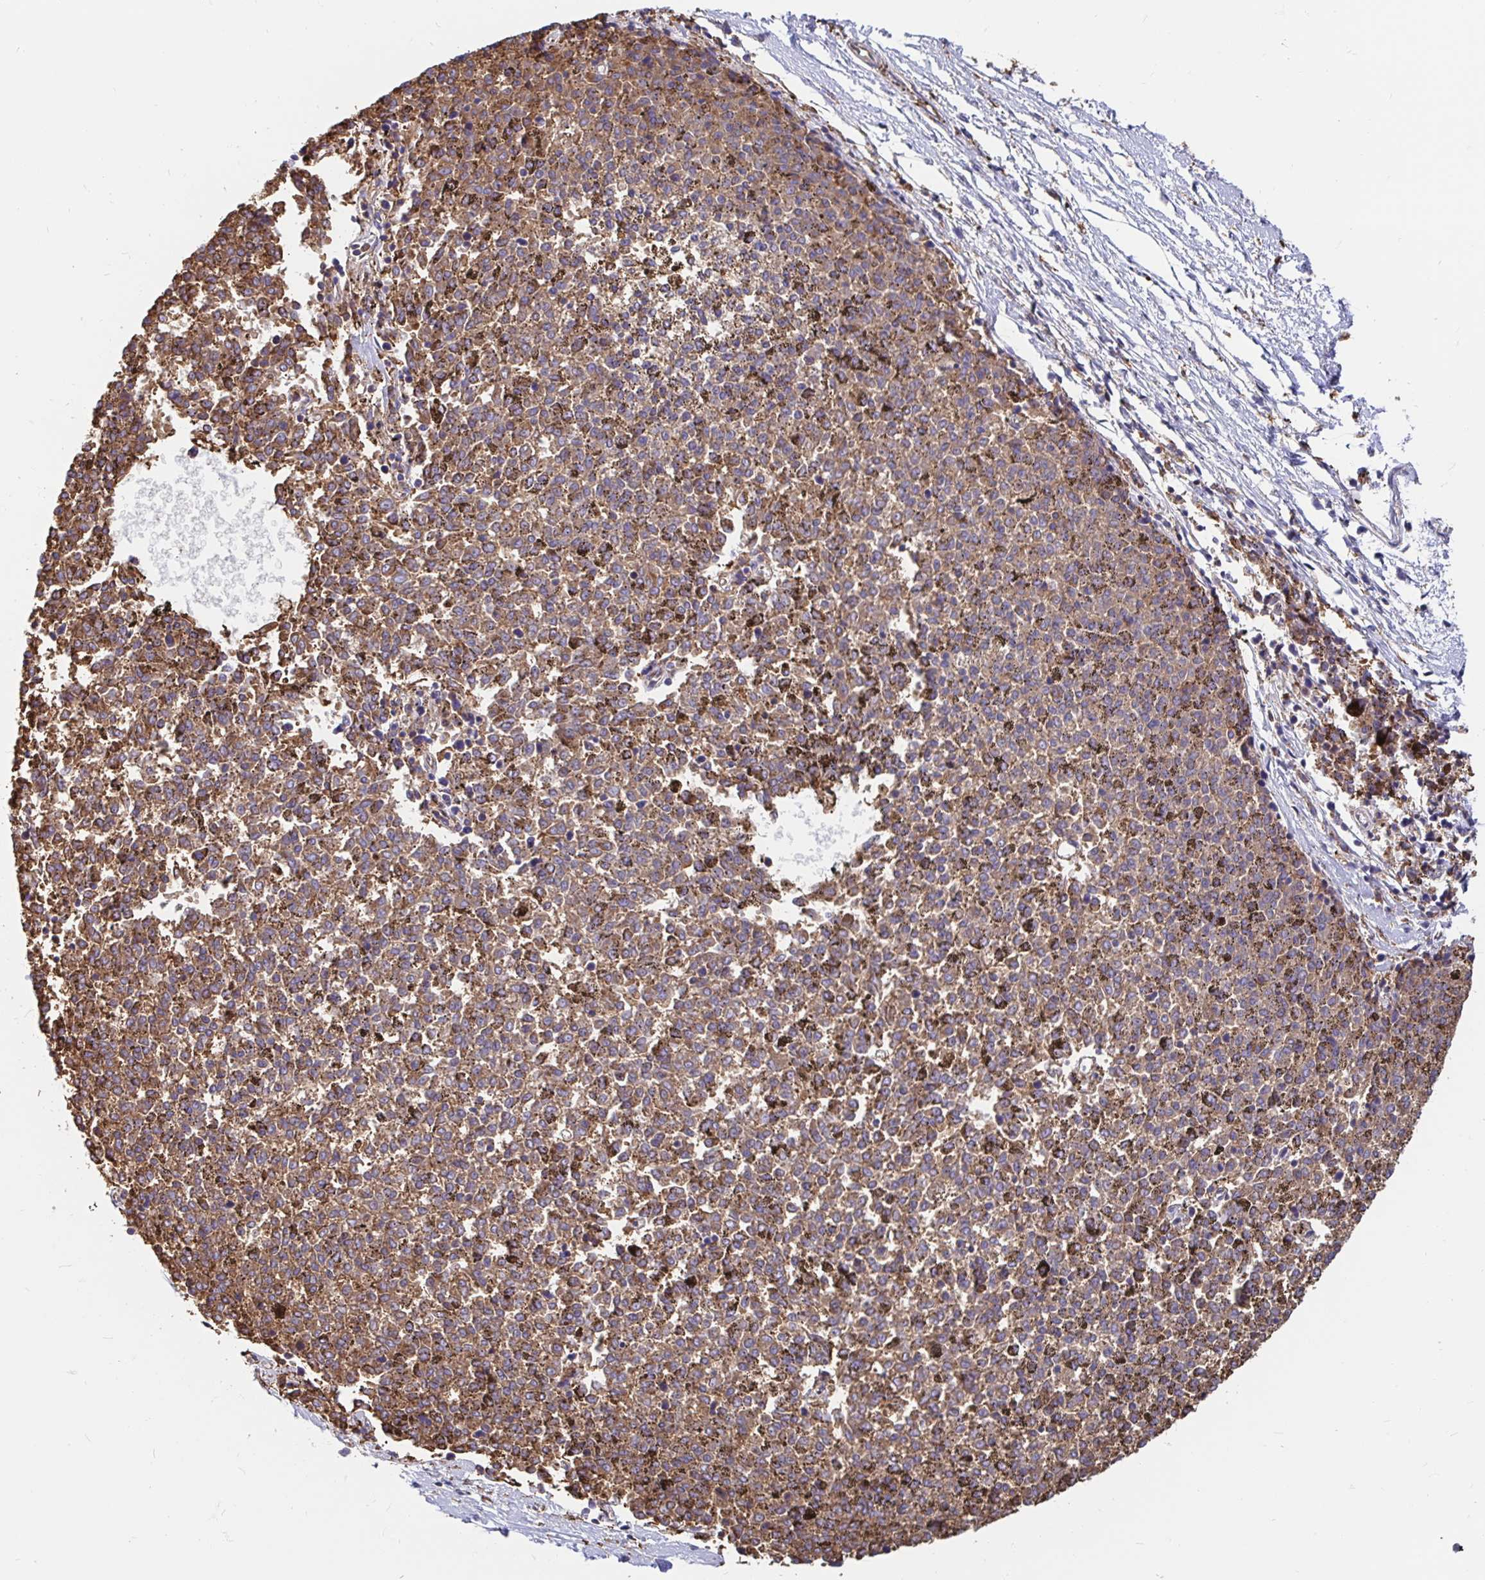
{"staining": {"intensity": "moderate", "quantity": ">75%", "location": "cytoplasmic/membranous"}, "tissue": "melanoma", "cell_type": "Tumor cells", "image_type": "cancer", "snomed": [{"axis": "morphology", "description": "Malignant melanoma, NOS"}, {"axis": "topography", "description": "Skin"}], "caption": "This image displays immunohistochemistry (IHC) staining of human melanoma, with medium moderate cytoplasmic/membranous staining in approximately >75% of tumor cells.", "gene": "CLTC", "patient": {"sex": "female", "age": 72}}